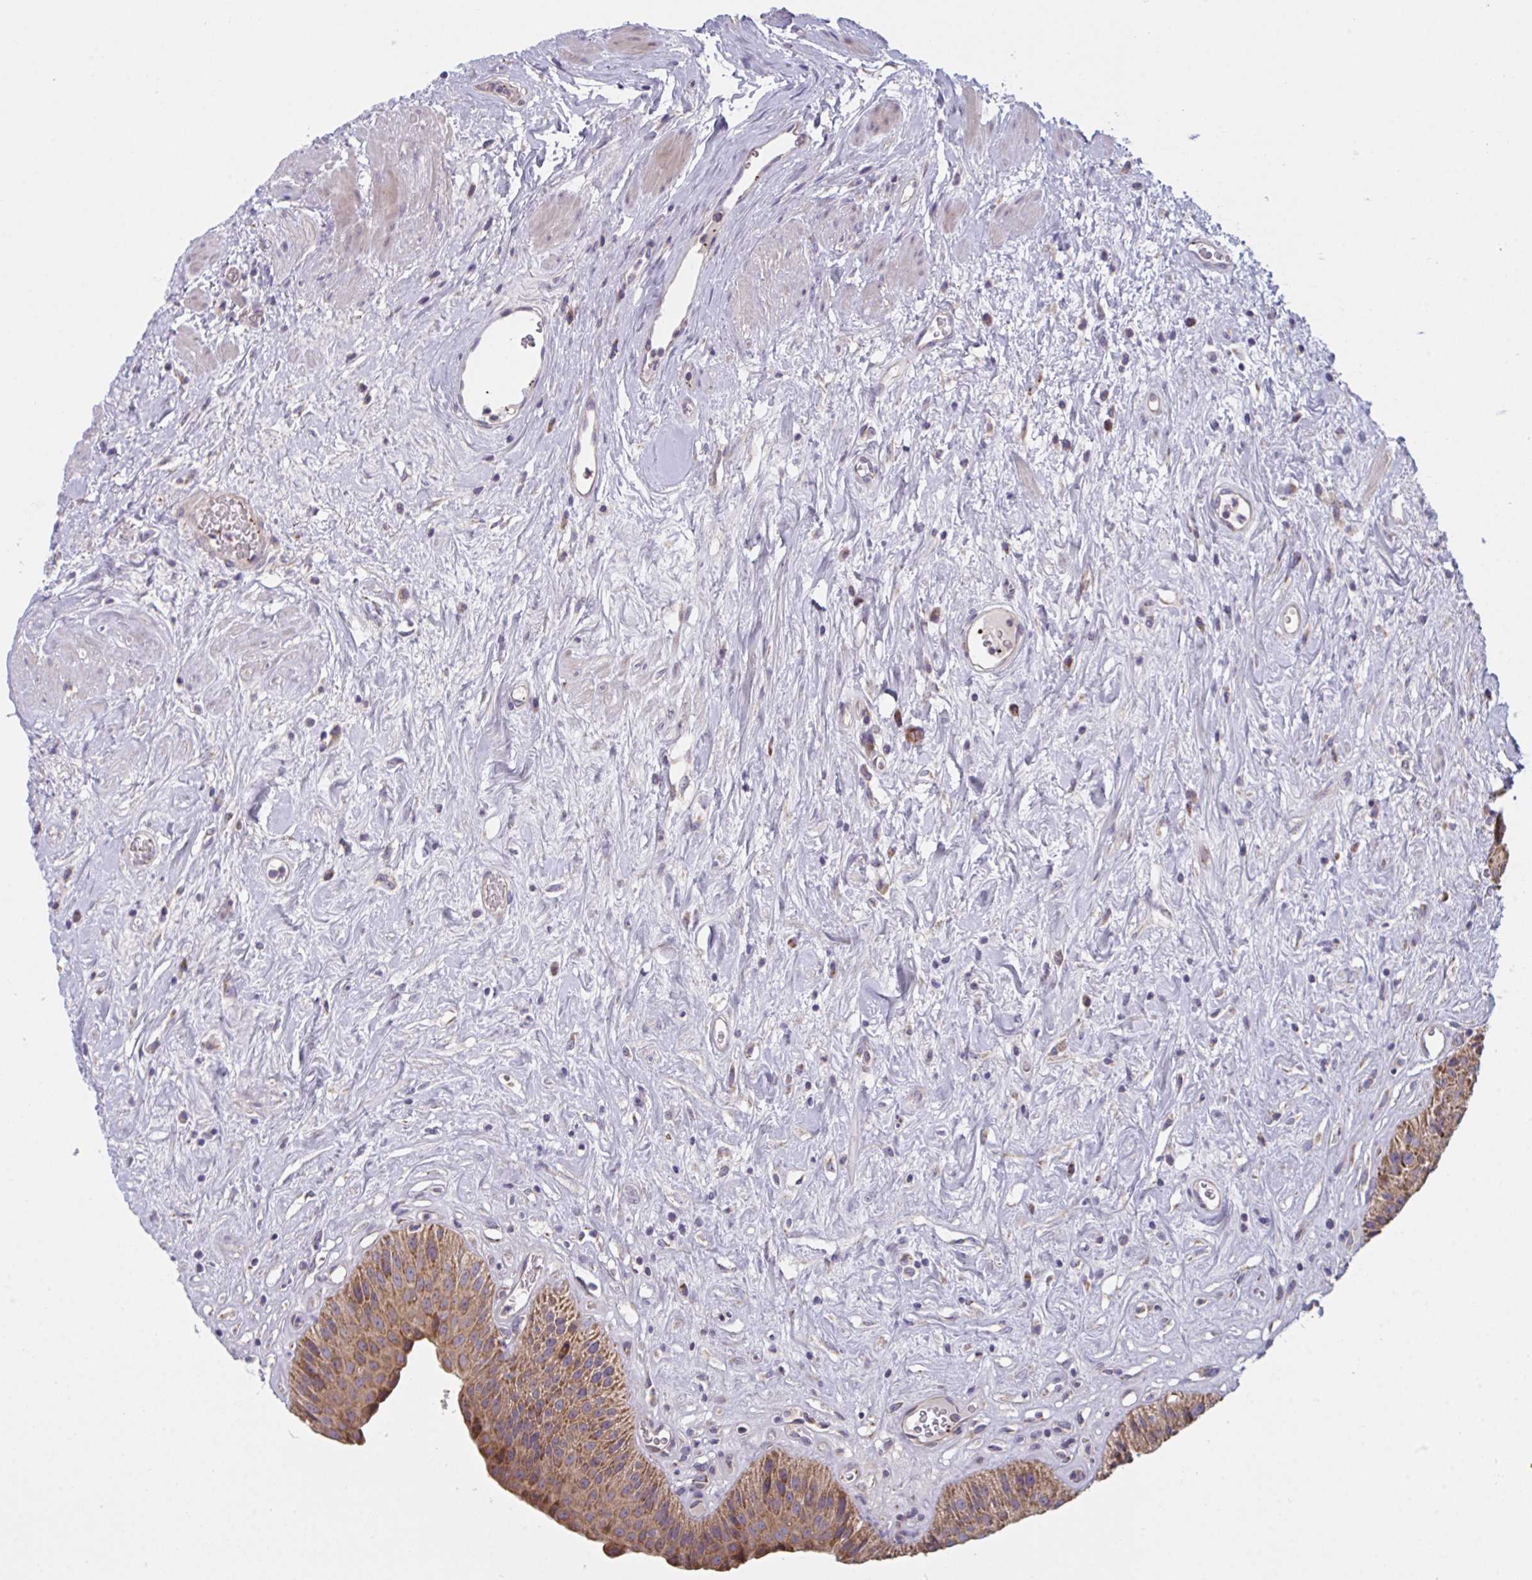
{"staining": {"intensity": "moderate", "quantity": ">75%", "location": "cytoplasmic/membranous"}, "tissue": "urinary bladder", "cell_type": "Urothelial cells", "image_type": "normal", "snomed": [{"axis": "morphology", "description": "Normal tissue, NOS"}, {"axis": "topography", "description": "Urinary bladder"}], "caption": "An image showing moderate cytoplasmic/membranous positivity in about >75% of urothelial cells in normal urinary bladder, as visualized by brown immunohistochemical staining.", "gene": "MRPS2", "patient": {"sex": "female", "age": 56}}